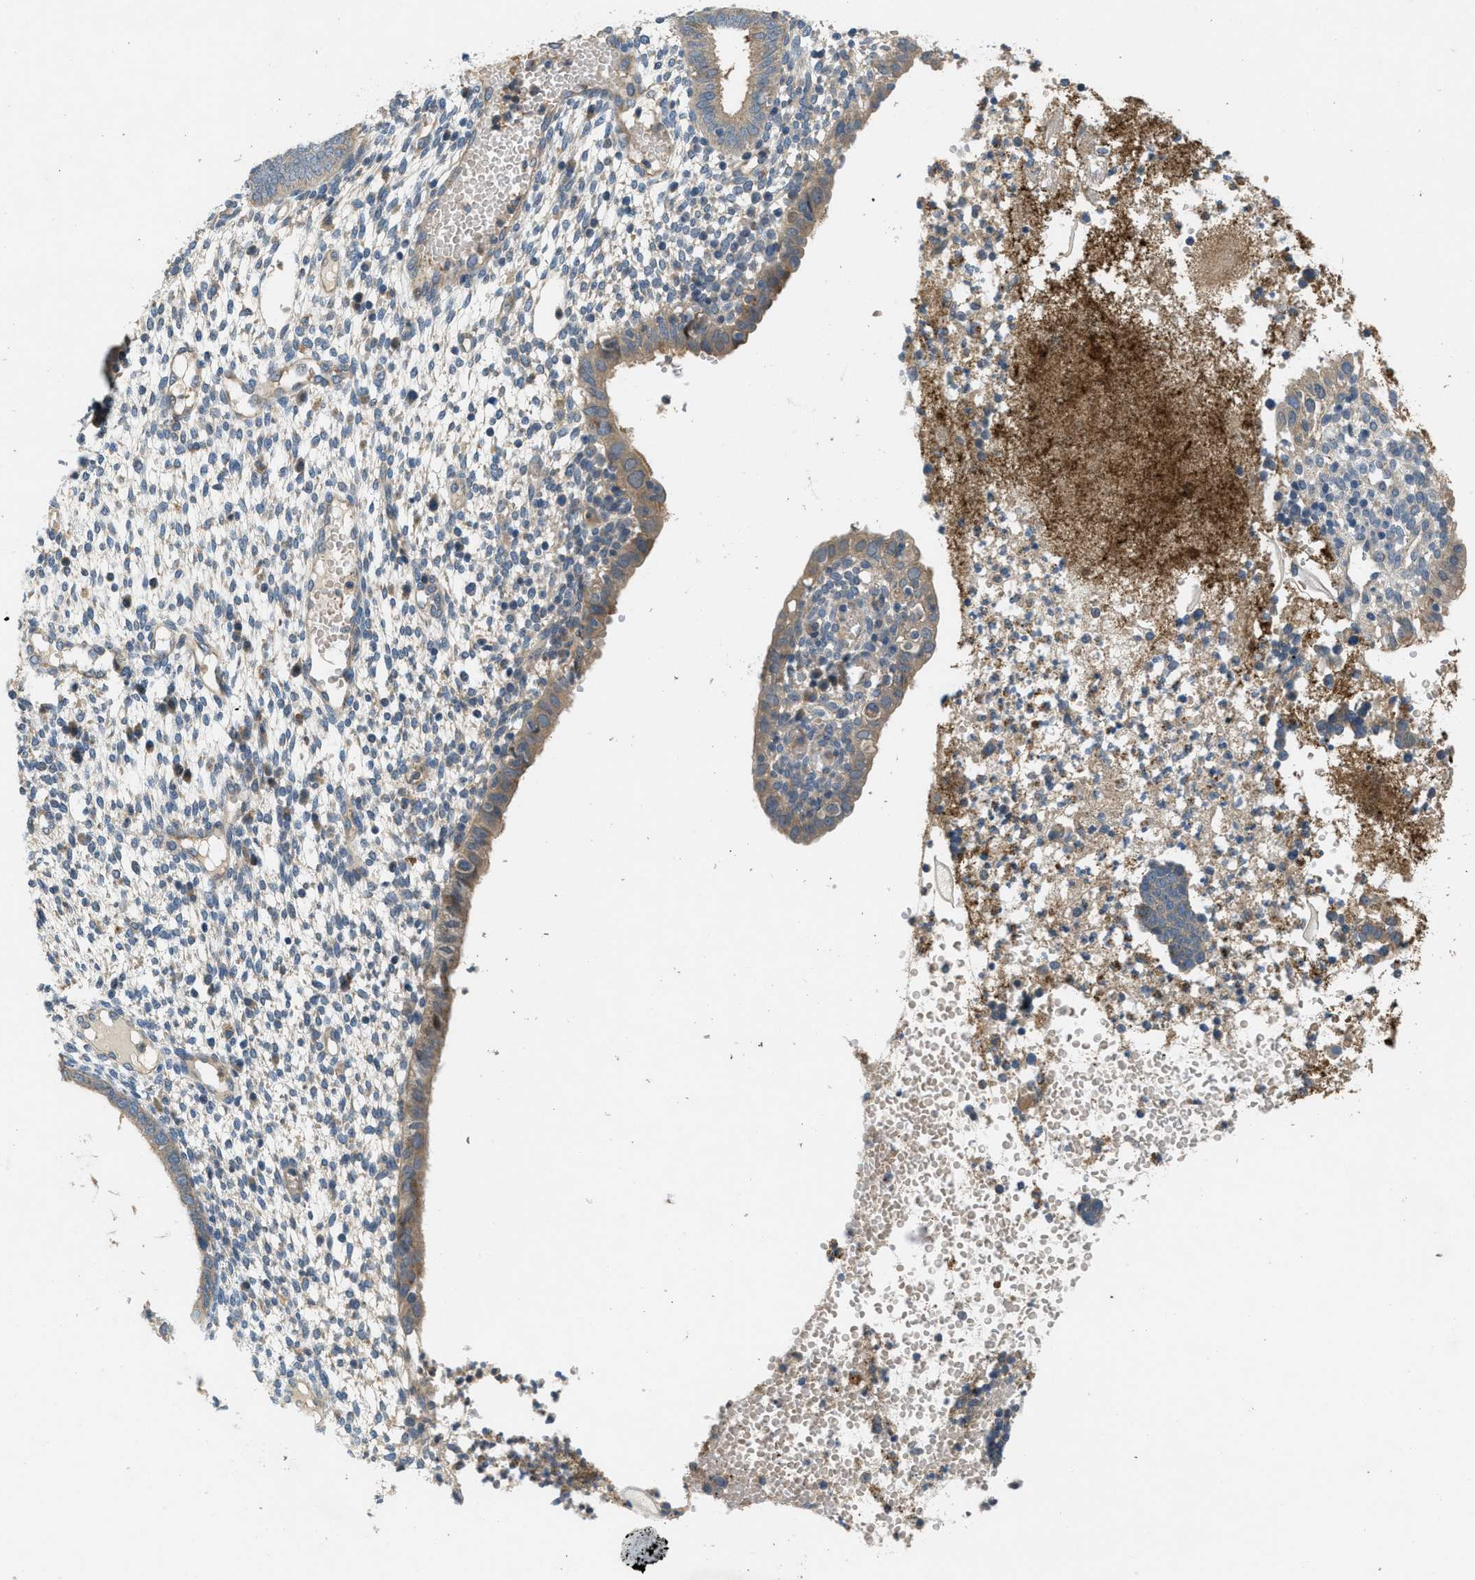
{"staining": {"intensity": "weak", "quantity": "25%-75%", "location": "cytoplasmic/membranous"}, "tissue": "endometrium", "cell_type": "Cells in endometrial stroma", "image_type": "normal", "snomed": [{"axis": "morphology", "description": "Normal tissue, NOS"}, {"axis": "topography", "description": "Endometrium"}], "caption": "Immunohistochemistry (IHC) micrograph of unremarkable endometrium stained for a protein (brown), which shows low levels of weak cytoplasmic/membranous staining in approximately 25%-75% of cells in endometrial stroma.", "gene": "ADCY6", "patient": {"sex": "female", "age": 35}}